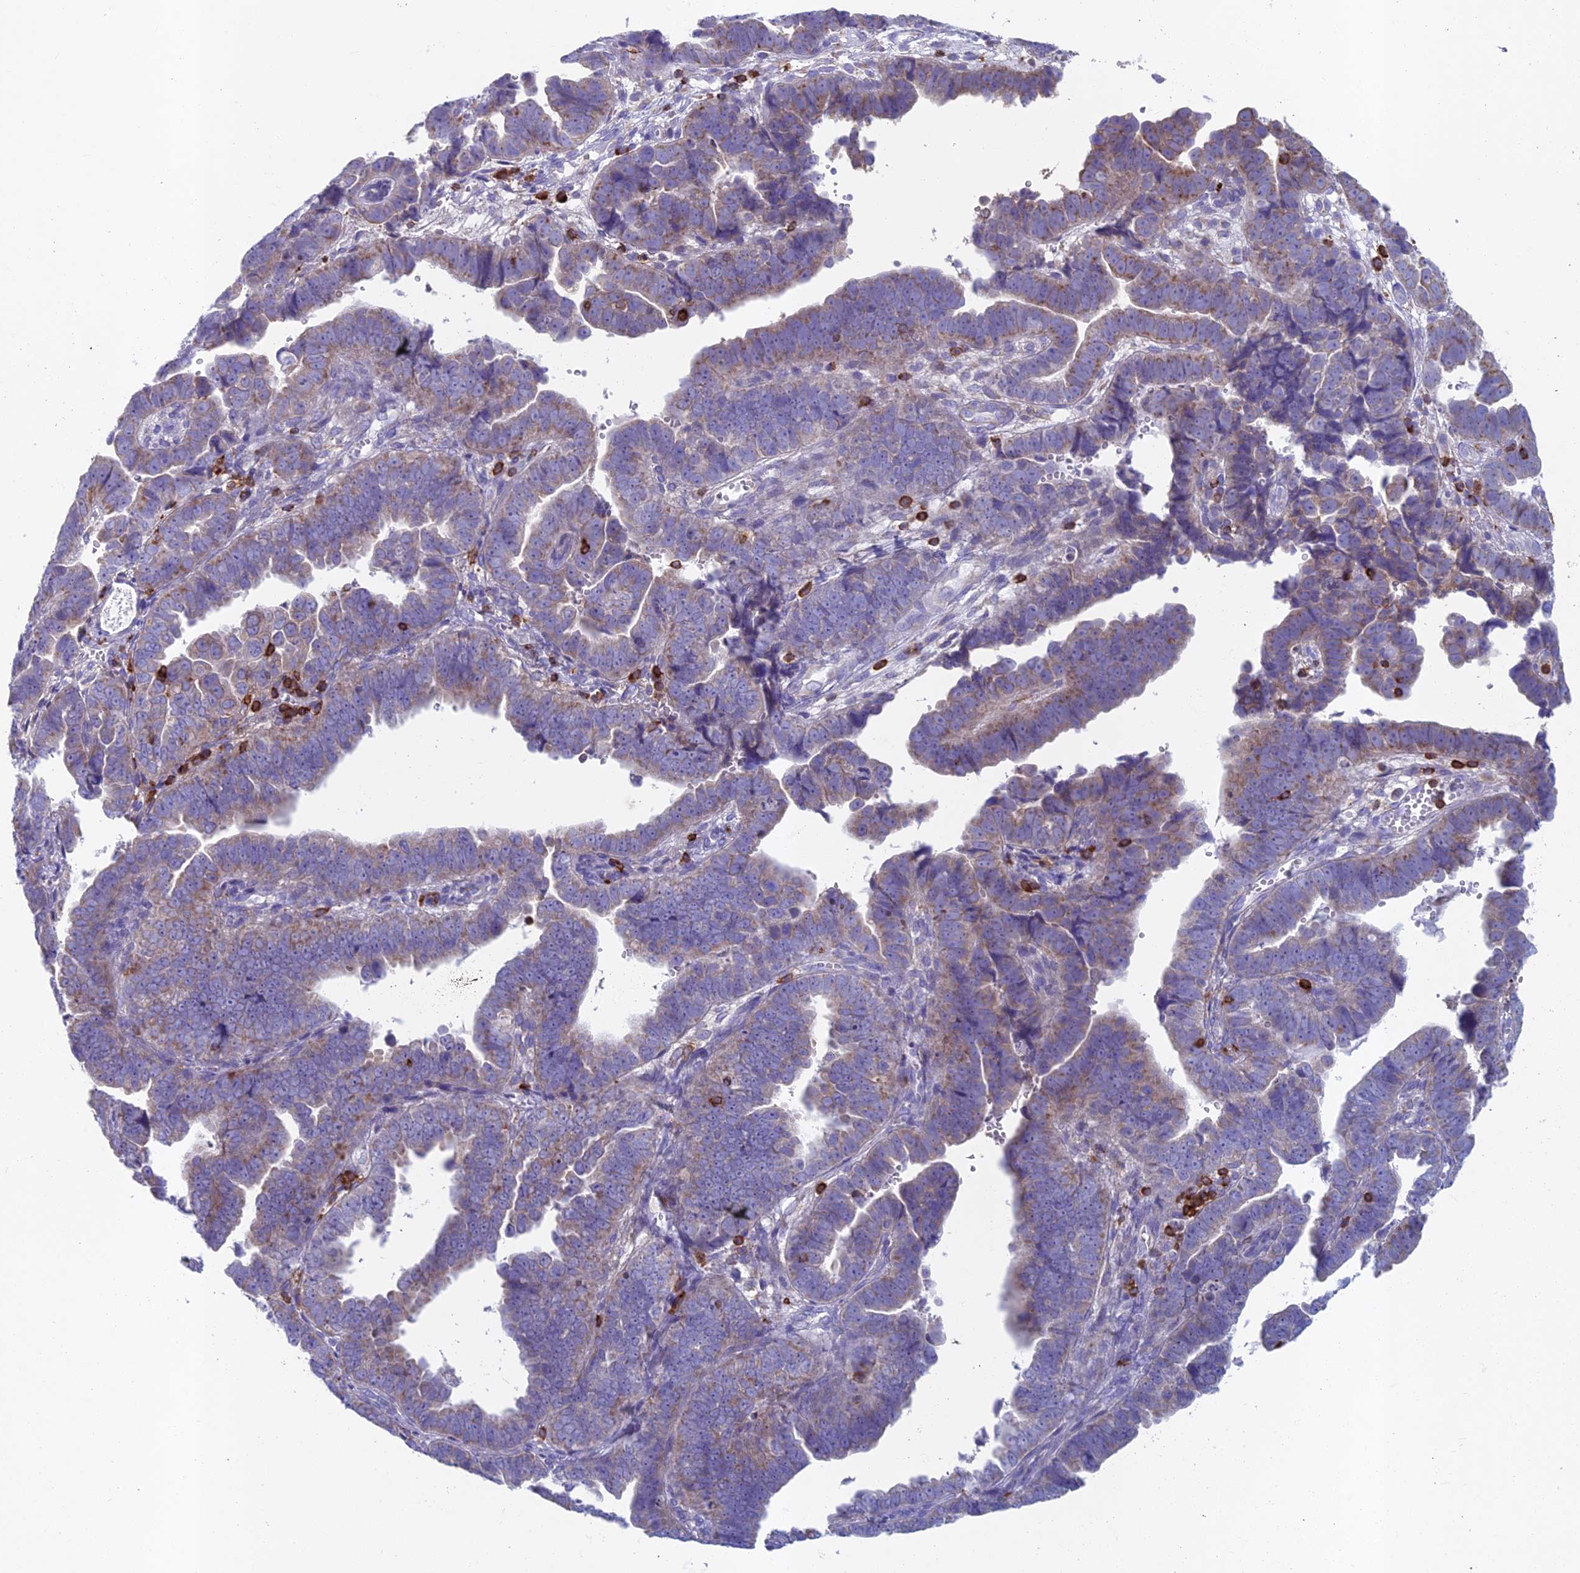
{"staining": {"intensity": "weak", "quantity": "<25%", "location": "cytoplasmic/membranous"}, "tissue": "endometrial cancer", "cell_type": "Tumor cells", "image_type": "cancer", "snomed": [{"axis": "morphology", "description": "Adenocarcinoma, NOS"}, {"axis": "topography", "description": "Endometrium"}], "caption": "This is an immunohistochemistry (IHC) photomicrograph of endometrial adenocarcinoma. There is no positivity in tumor cells.", "gene": "ABI3BP", "patient": {"sex": "female", "age": 75}}